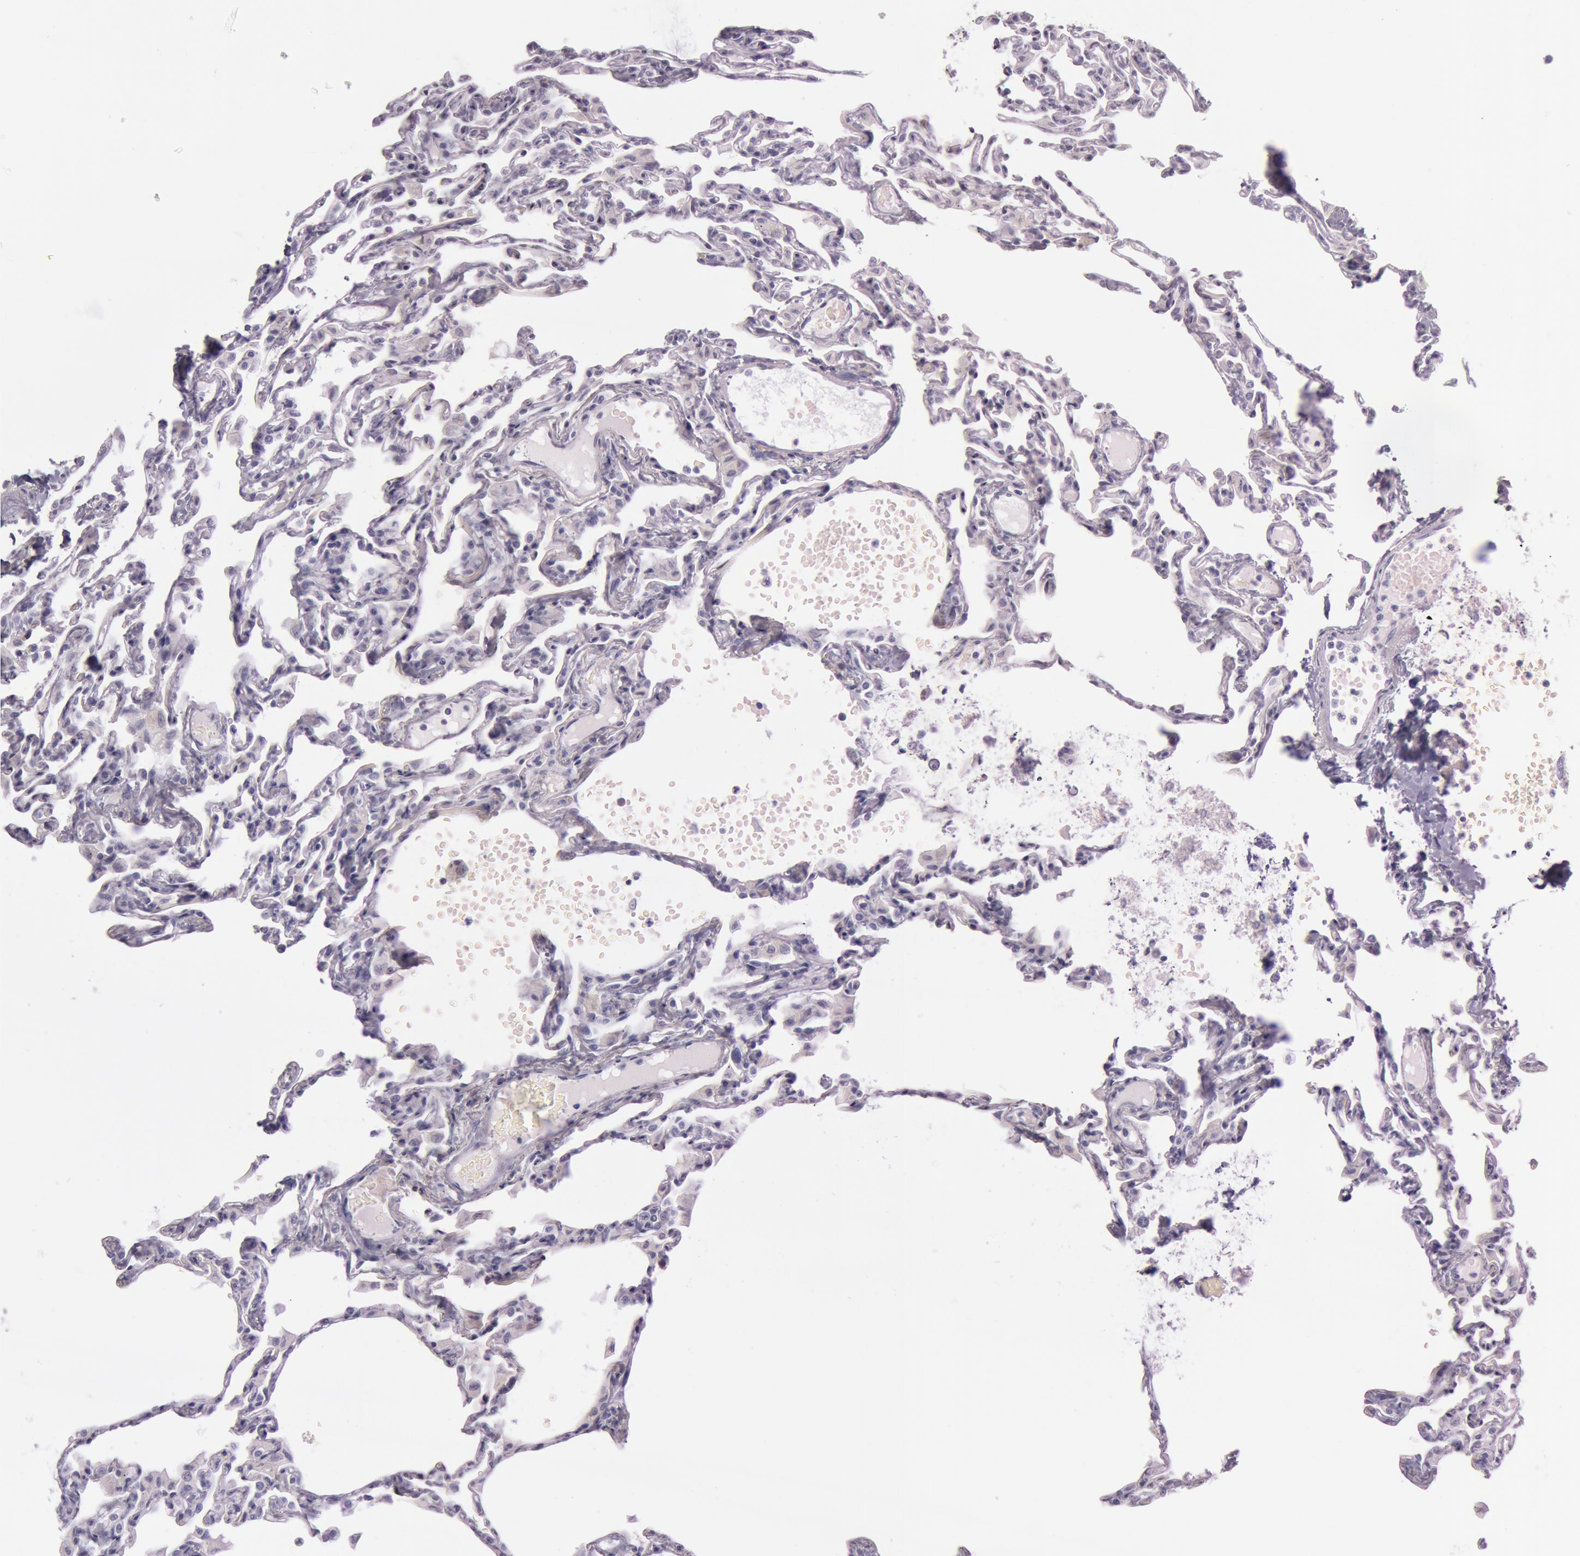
{"staining": {"intensity": "negative", "quantity": "none", "location": "none"}, "tissue": "lung", "cell_type": "Alveolar cells", "image_type": "normal", "snomed": [{"axis": "morphology", "description": "Normal tissue, NOS"}, {"axis": "topography", "description": "Lung"}], "caption": "DAB immunohistochemical staining of unremarkable human lung shows no significant positivity in alveolar cells.", "gene": "S100A7", "patient": {"sex": "female", "age": 49}}